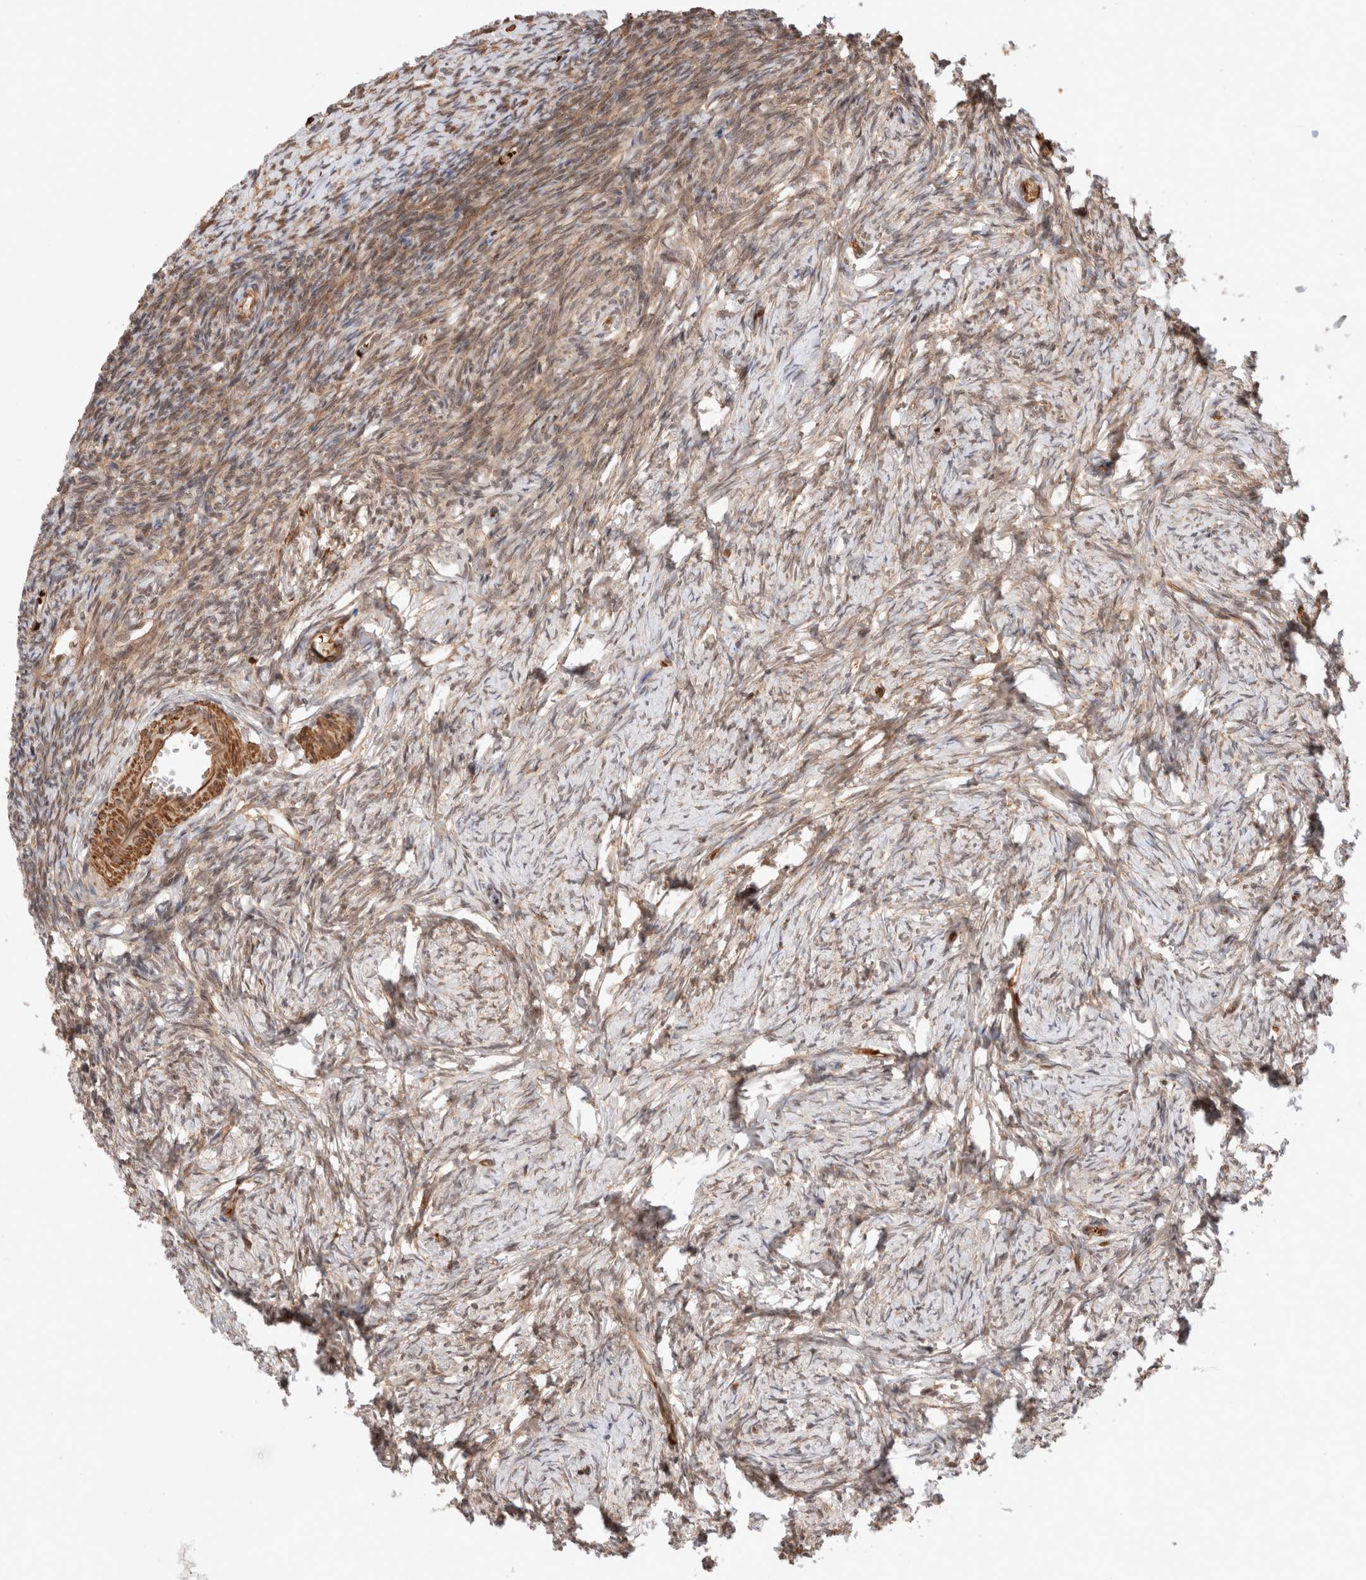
{"staining": {"intensity": "moderate", "quantity": ">75%", "location": "cytoplasmic/membranous"}, "tissue": "ovary", "cell_type": "Follicle cells", "image_type": "normal", "snomed": [{"axis": "morphology", "description": "Normal tissue, NOS"}, {"axis": "topography", "description": "Ovary"}], "caption": "Follicle cells demonstrate medium levels of moderate cytoplasmic/membranous expression in about >75% of cells in normal ovary. (DAB IHC with brightfield microscopy, high magnification).", "gene": "ZNF649", "patient": {"sex": "female", "age": 34}}